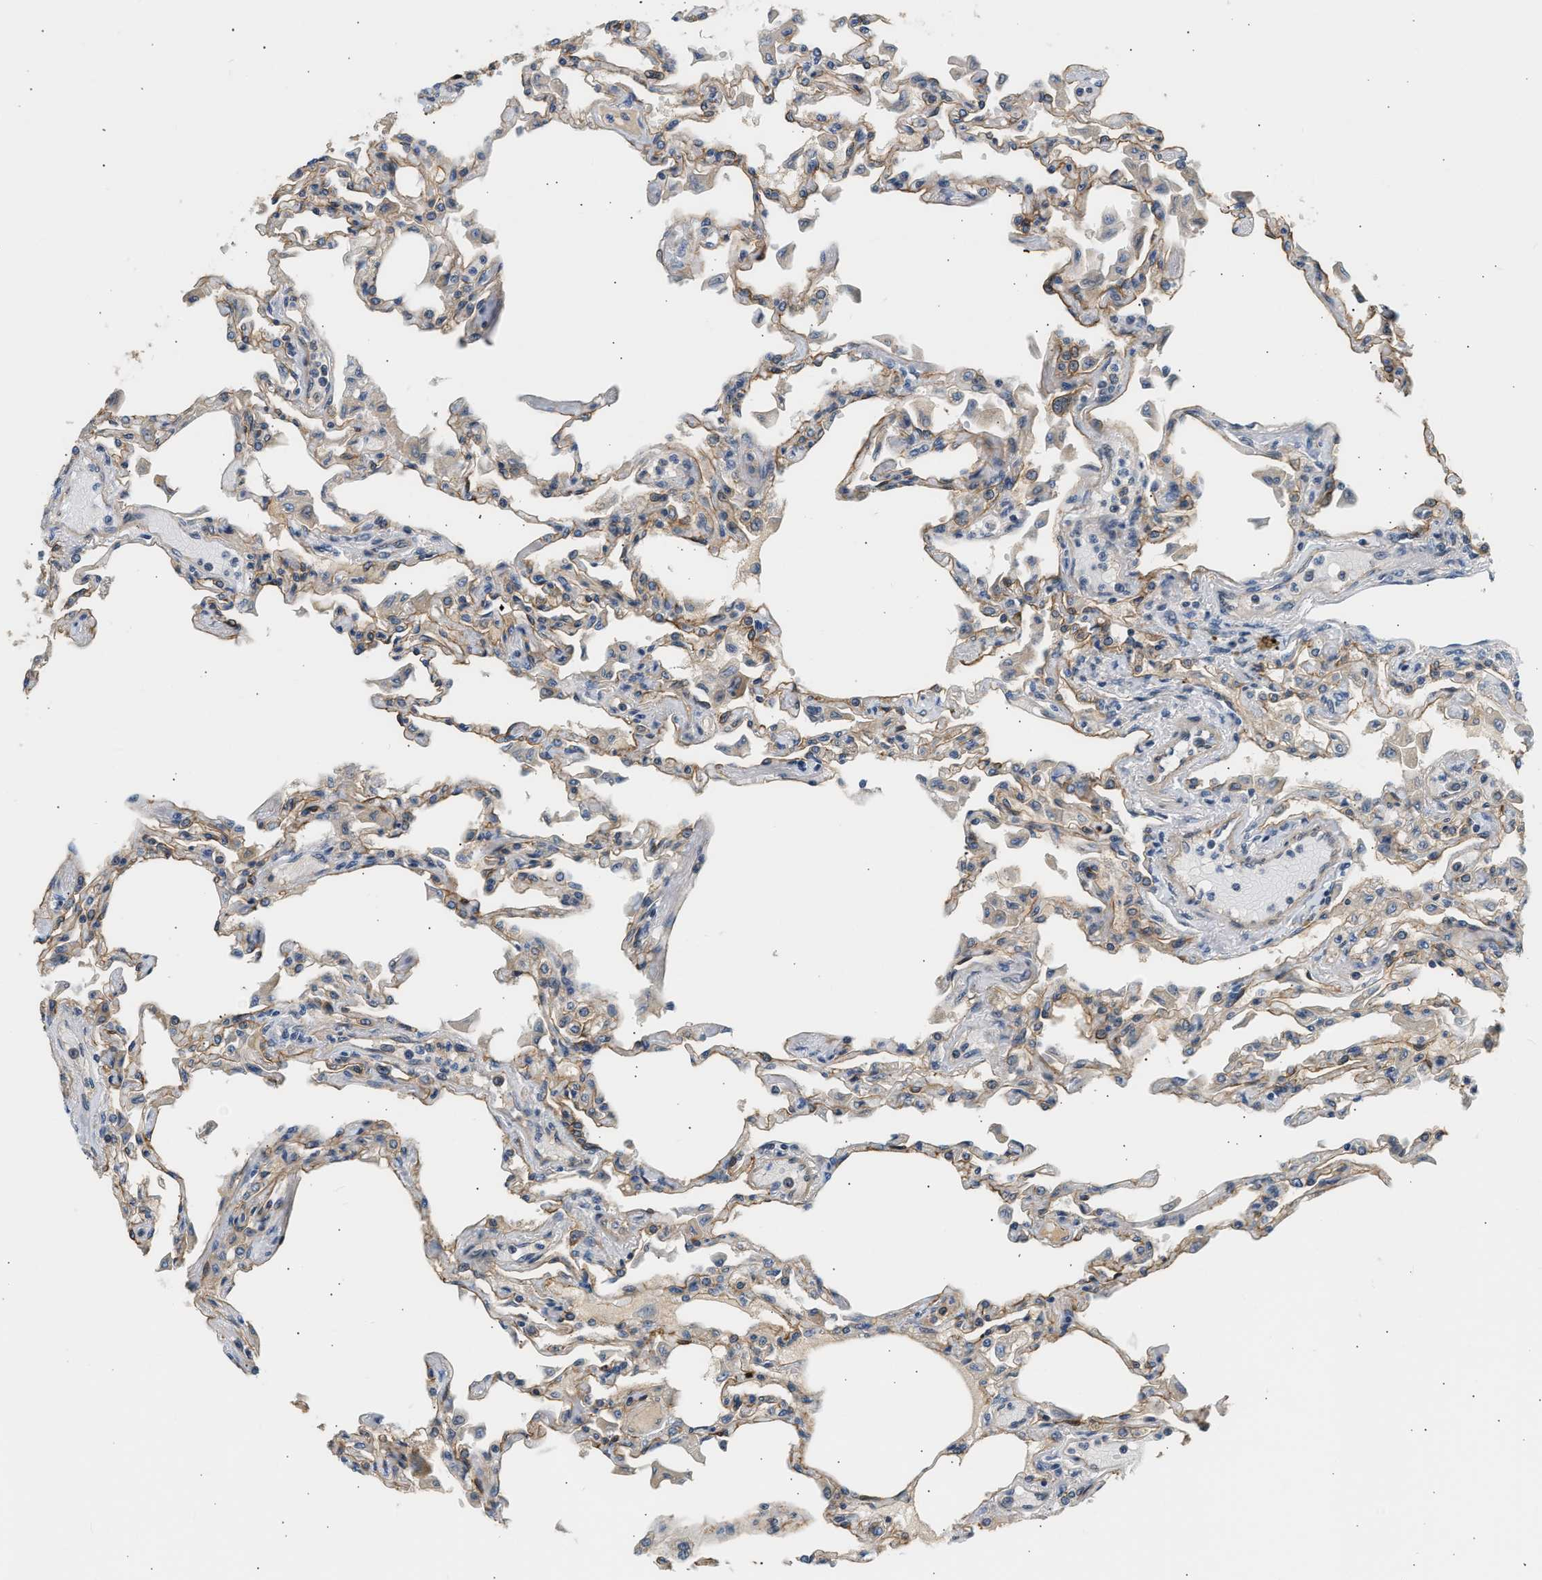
{"staining": {"intensity": "moderate", "quantity": "25%-75%", "location": "cytoplasmic/membranous"}, "tissue": "lung", "cell_type": "Alveolar cells", "image_type": "normal", "snomed": [{"axis": "morphology", "description": "Normal tissue, NOS"}, {"axis": "topography", "description": "Bronchus"}, {"axis": "topography", "description": "Lung"}], "caption": "A high-resolution photomicrograph shows immunohistochemistry staining of benign lung, which exhibits moderate cytoplasmic/membranous expression in about 25%-75% of alveolar cells. (IHC, brightfield microscopy, high magnification).", "gene": "WDR31", "patient": {"sex": "female", "age": 49}}